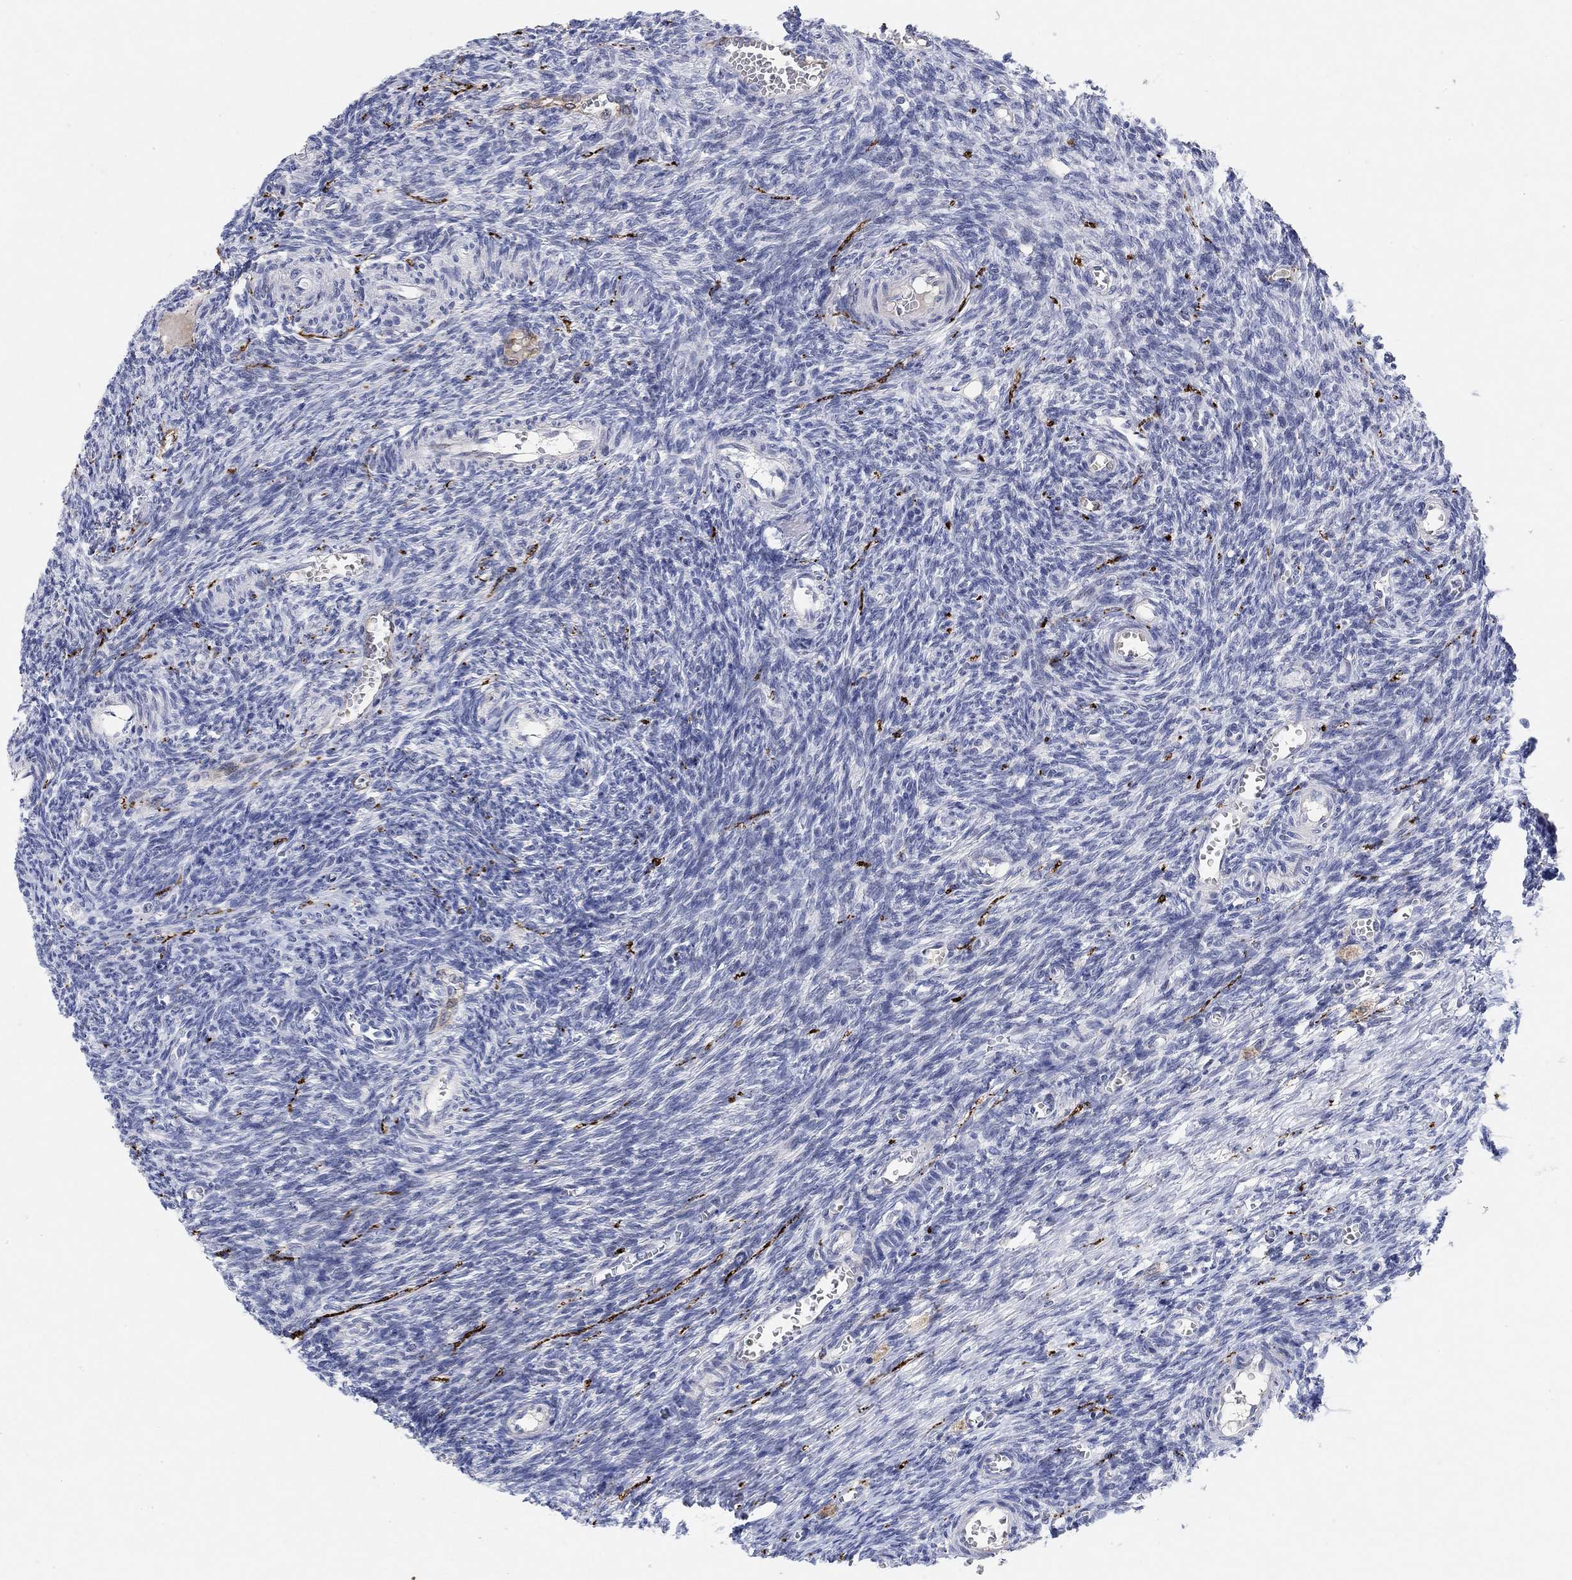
{"staining": {"intensity": "negative", "quantity": "none", "location": "none"}, "tissue": "ovary", "cell_type": "Follicle cells", "image_type": "normal", "snomed": [{"axis": "morphology", "description": "Normal tissue, NOS"}, {"axis": "topography", "description": "Ovary"}], "caption": "Image shows no significant protein positivity in follicle cells of unremarkable ovary. Nuclei are stained in blue.", "gene": "VAT1L", "patient": {"sex": "female", "age": 27}}